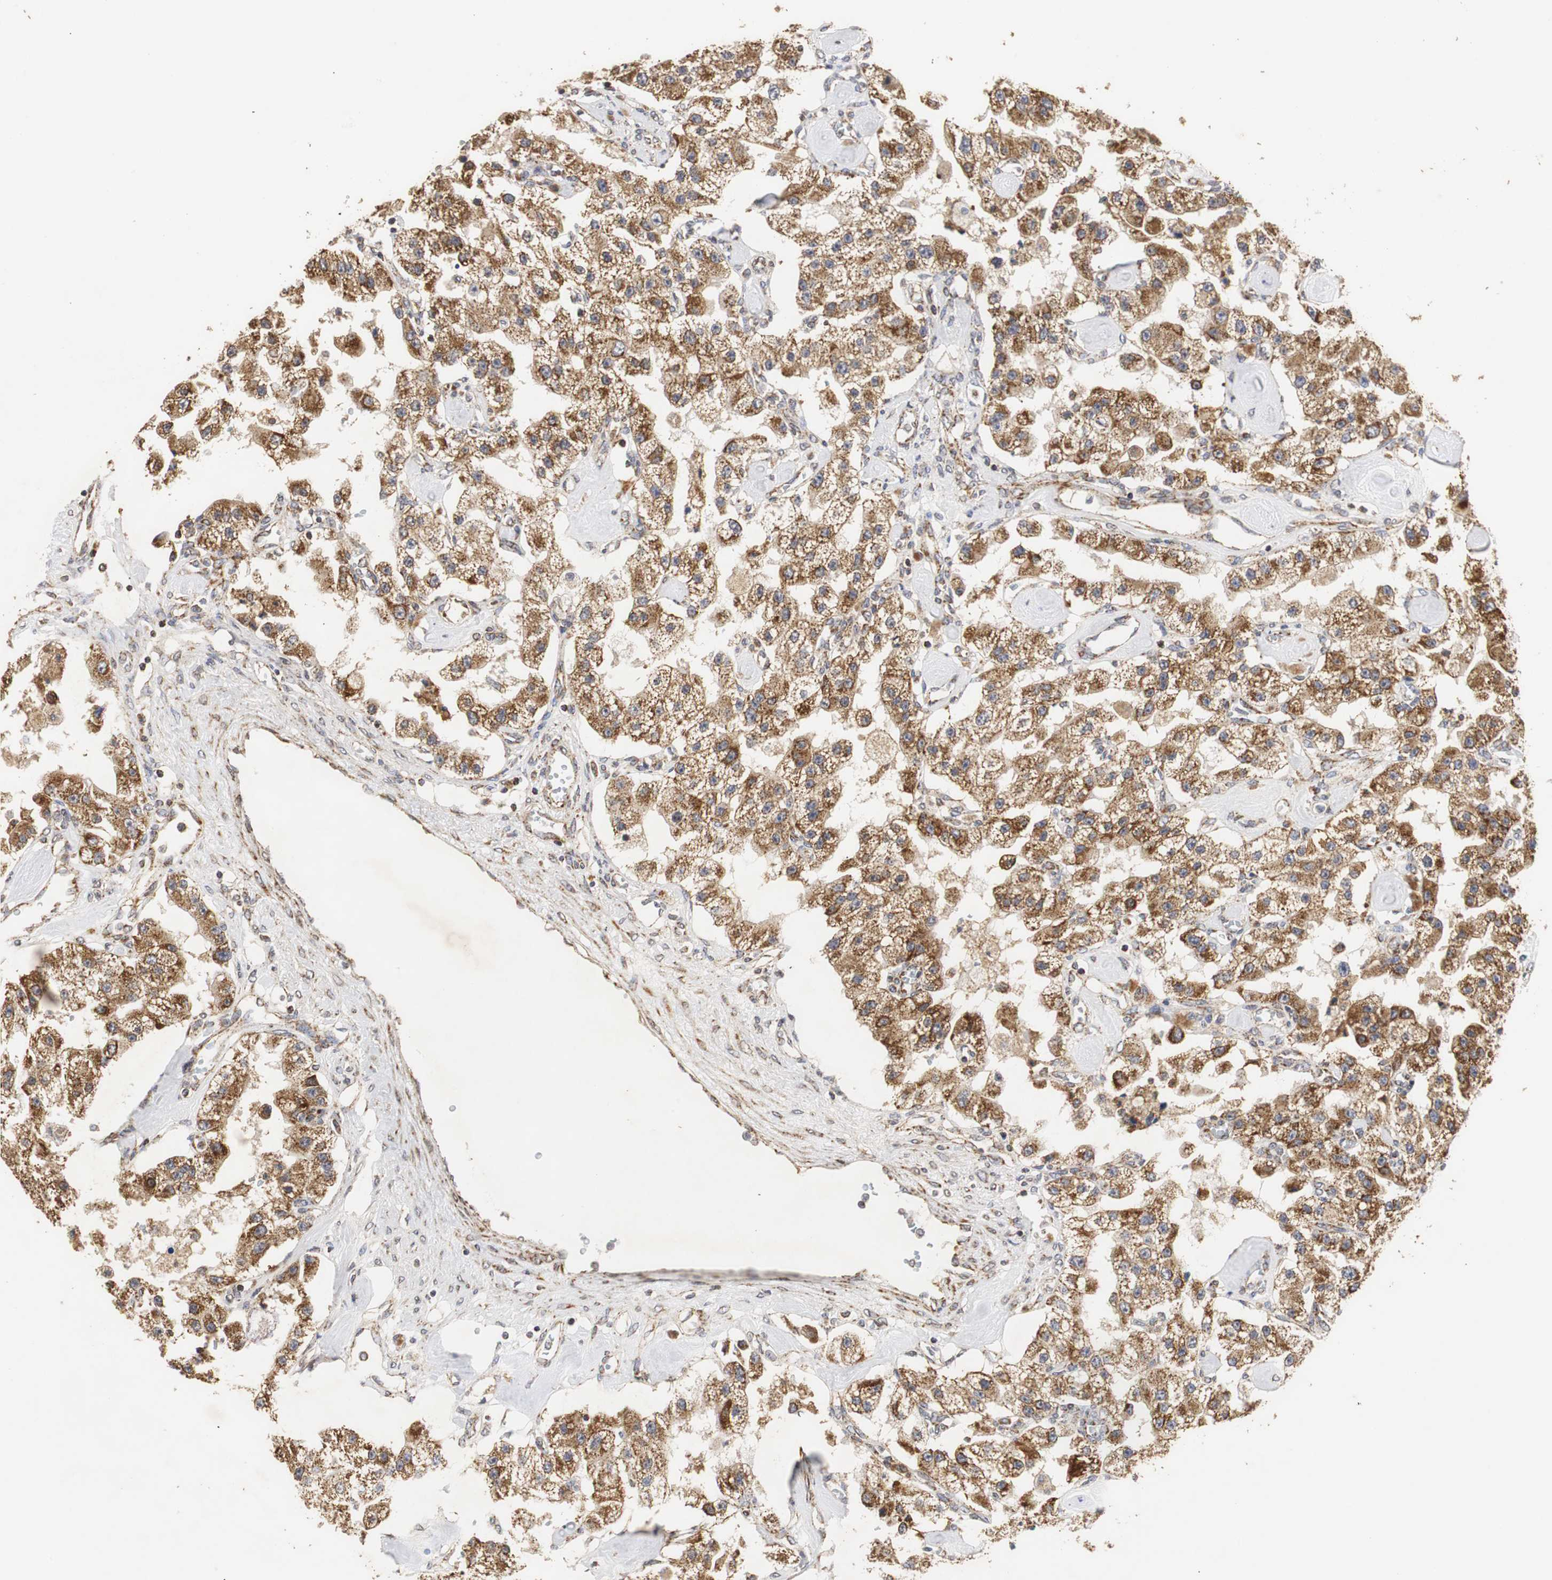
{"staining": {"intensity": "moderate", "quantity": ">75%", "location": "cytoplasmic/membranous"}, "tissue": "carcinoid", "cell_type": "Tumor cells", "image_type": "cancer", "snomed": [{"axis": "morphology", "description": "Carcinoid, malignant, NOS"}, {"axis": "topography", "description": "Pancreas"}], "caption": "Human carcinoid (malignant) stained with a brown dye exhibits moderate cytoplasmic/membranous positive positivity in about >75% of tumor cells.", "gene": "HSD17B10", "patient": {"sex": "male", "age": 41}}